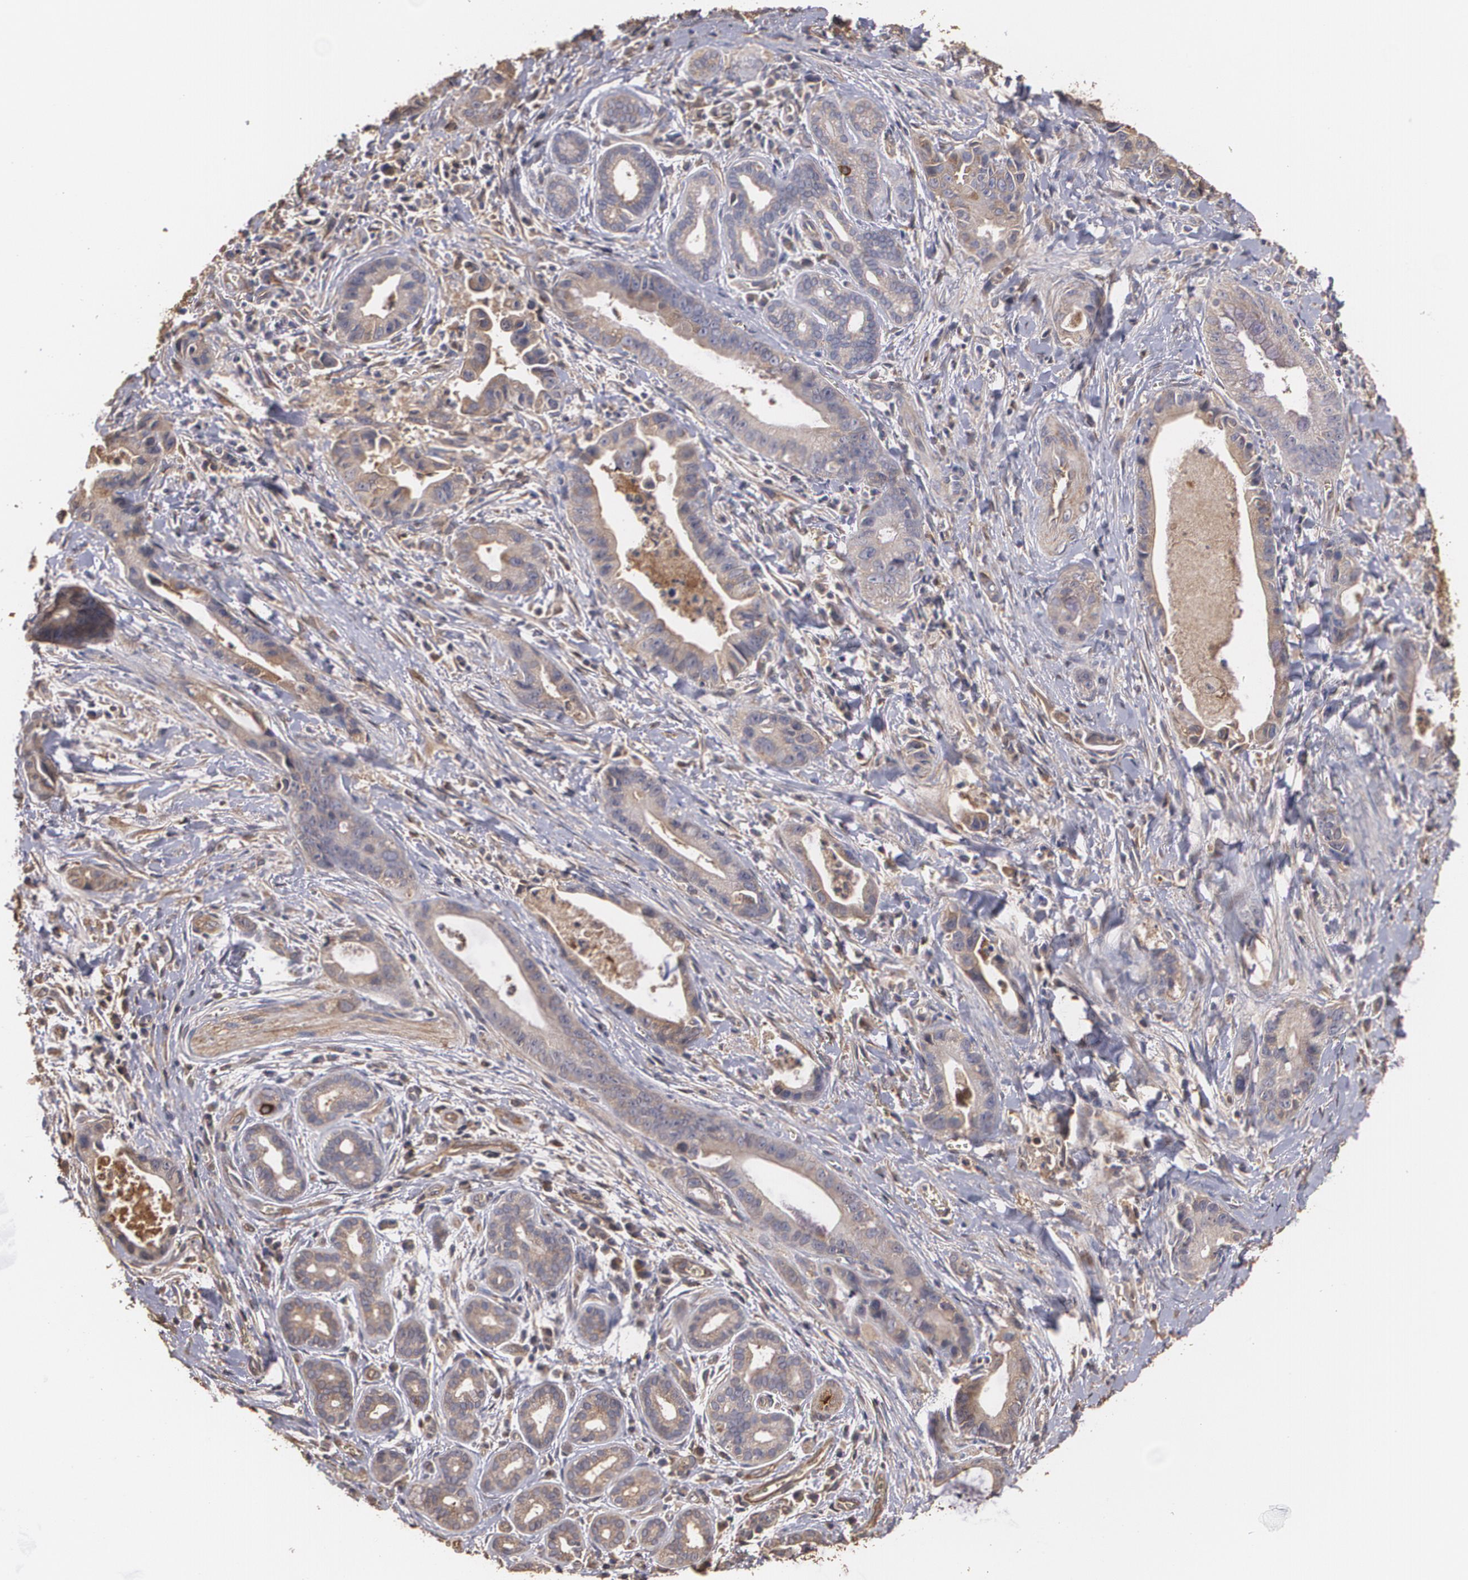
{"staining": {"intensity": "weak", "quantity": ">75%", "location": "cytoplasmic/membranous"}, "tissue": "liver cancer", "cell_type": "Tumor cells", "image_type": "cancer", "snomed": [{"axis": "morphology", "description": "Cholangiocarcinoma"}, {"axis": "topography", "description": "Liver"}], "caption": "Tumor cells exhibit low levels of weak cytoplasmic/membranous positivity in about >75% of cells in liver cancer (cholangiocarcinoma).", "gene": "PON1", "patient": {"sex": "female", "age": 55}}